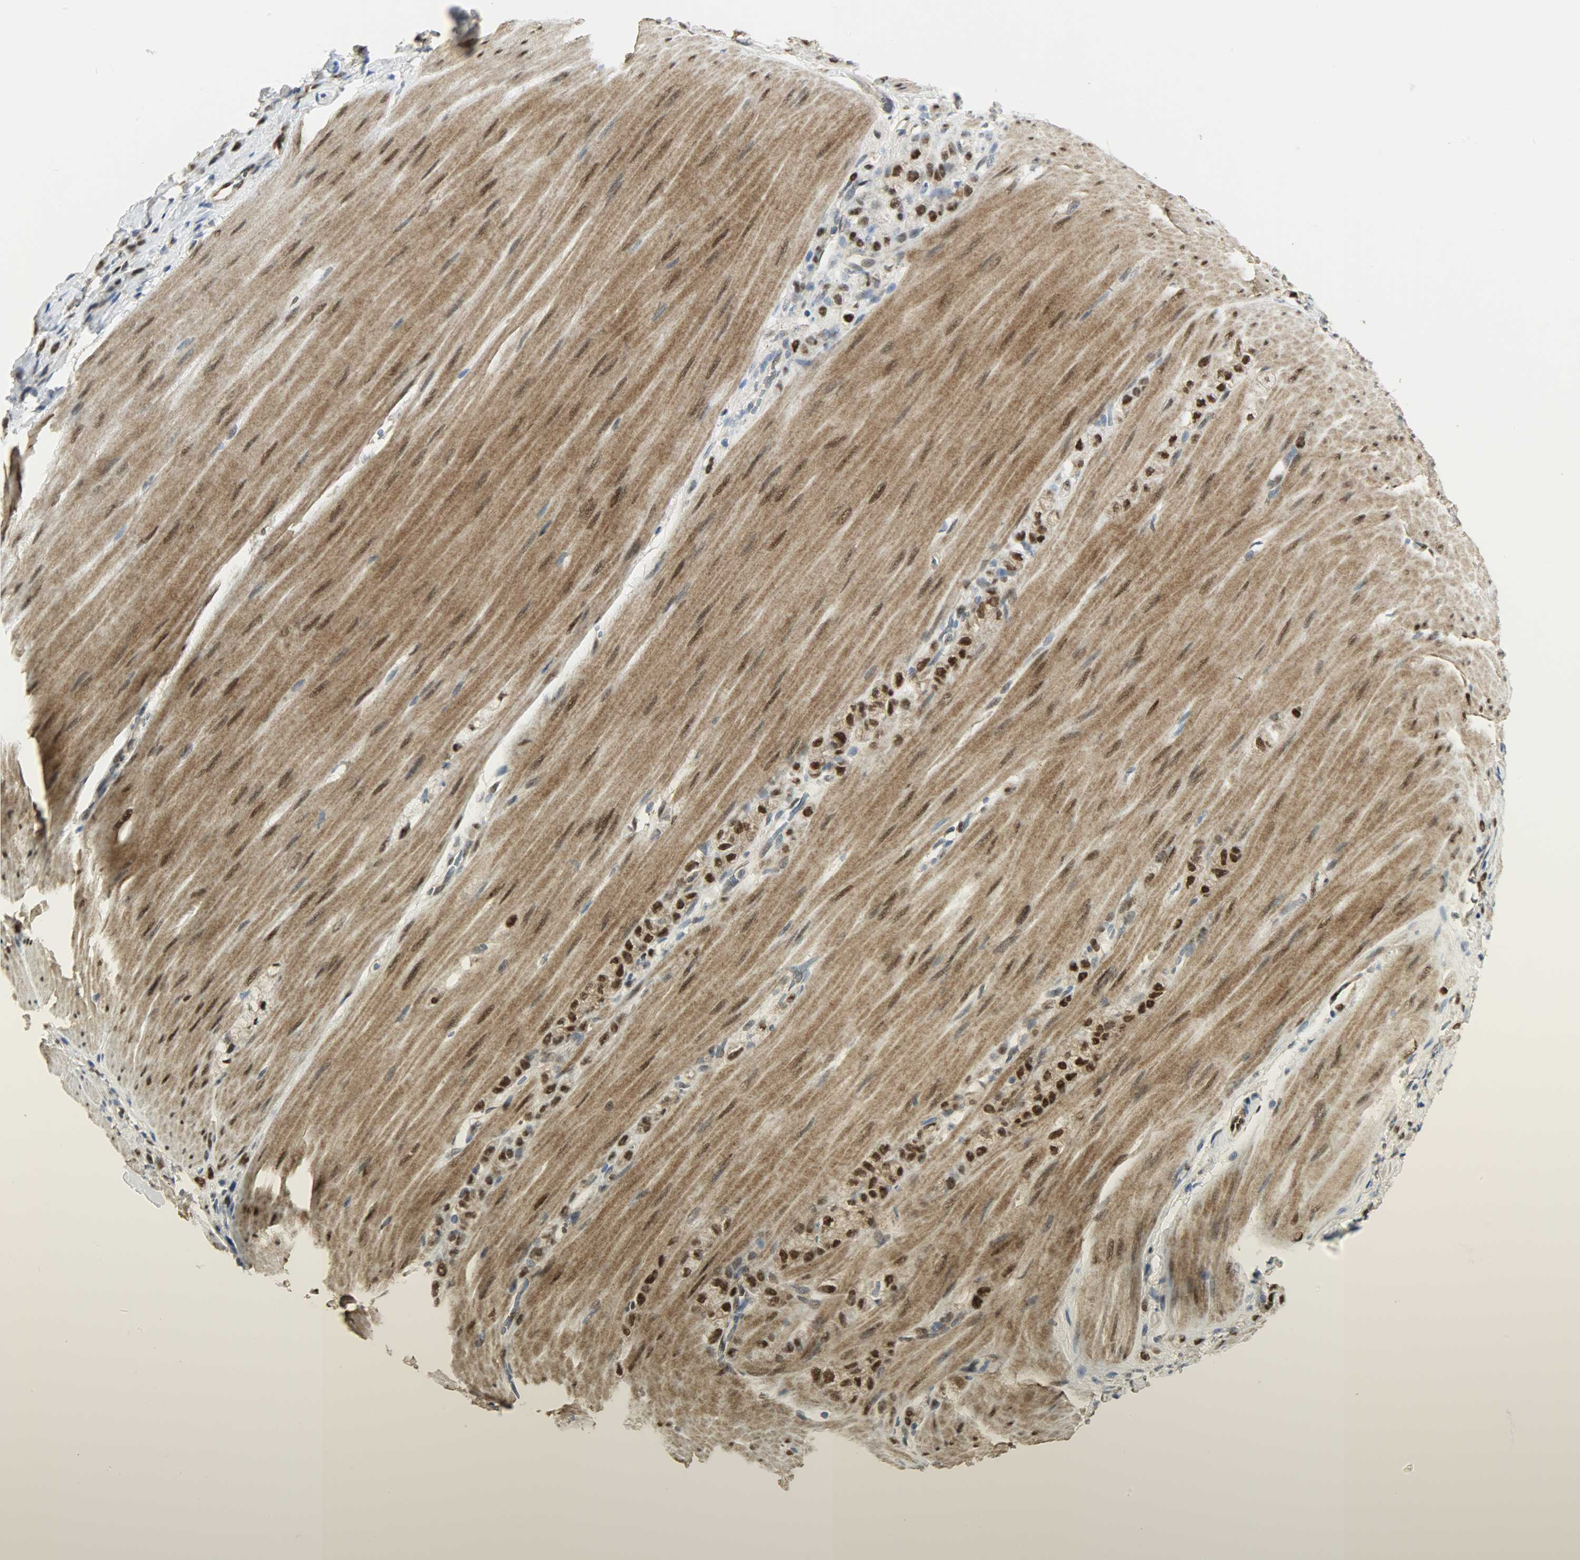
{"staining": {"intensity": "strong", "quantity": ">75%", "location": "nuclear"}, "tissue": "stomach cancer", "cell_type": "Tumor cells", "image_type": "cancer", "snomed": [{"axis": "morphology", "description": "Adenocarcinoma, NOS"}, {"axis": "topography", "description": "Stomach"}], "caption": "Tumor cells demonstrate high levels of strong nuclear expression in about >75% of cells in stomach cancer (adenocarcinoma). Nuclei are stained in blue.", "gene": "NPEPL1", "patient": {"sex": "male", "age": 82}}